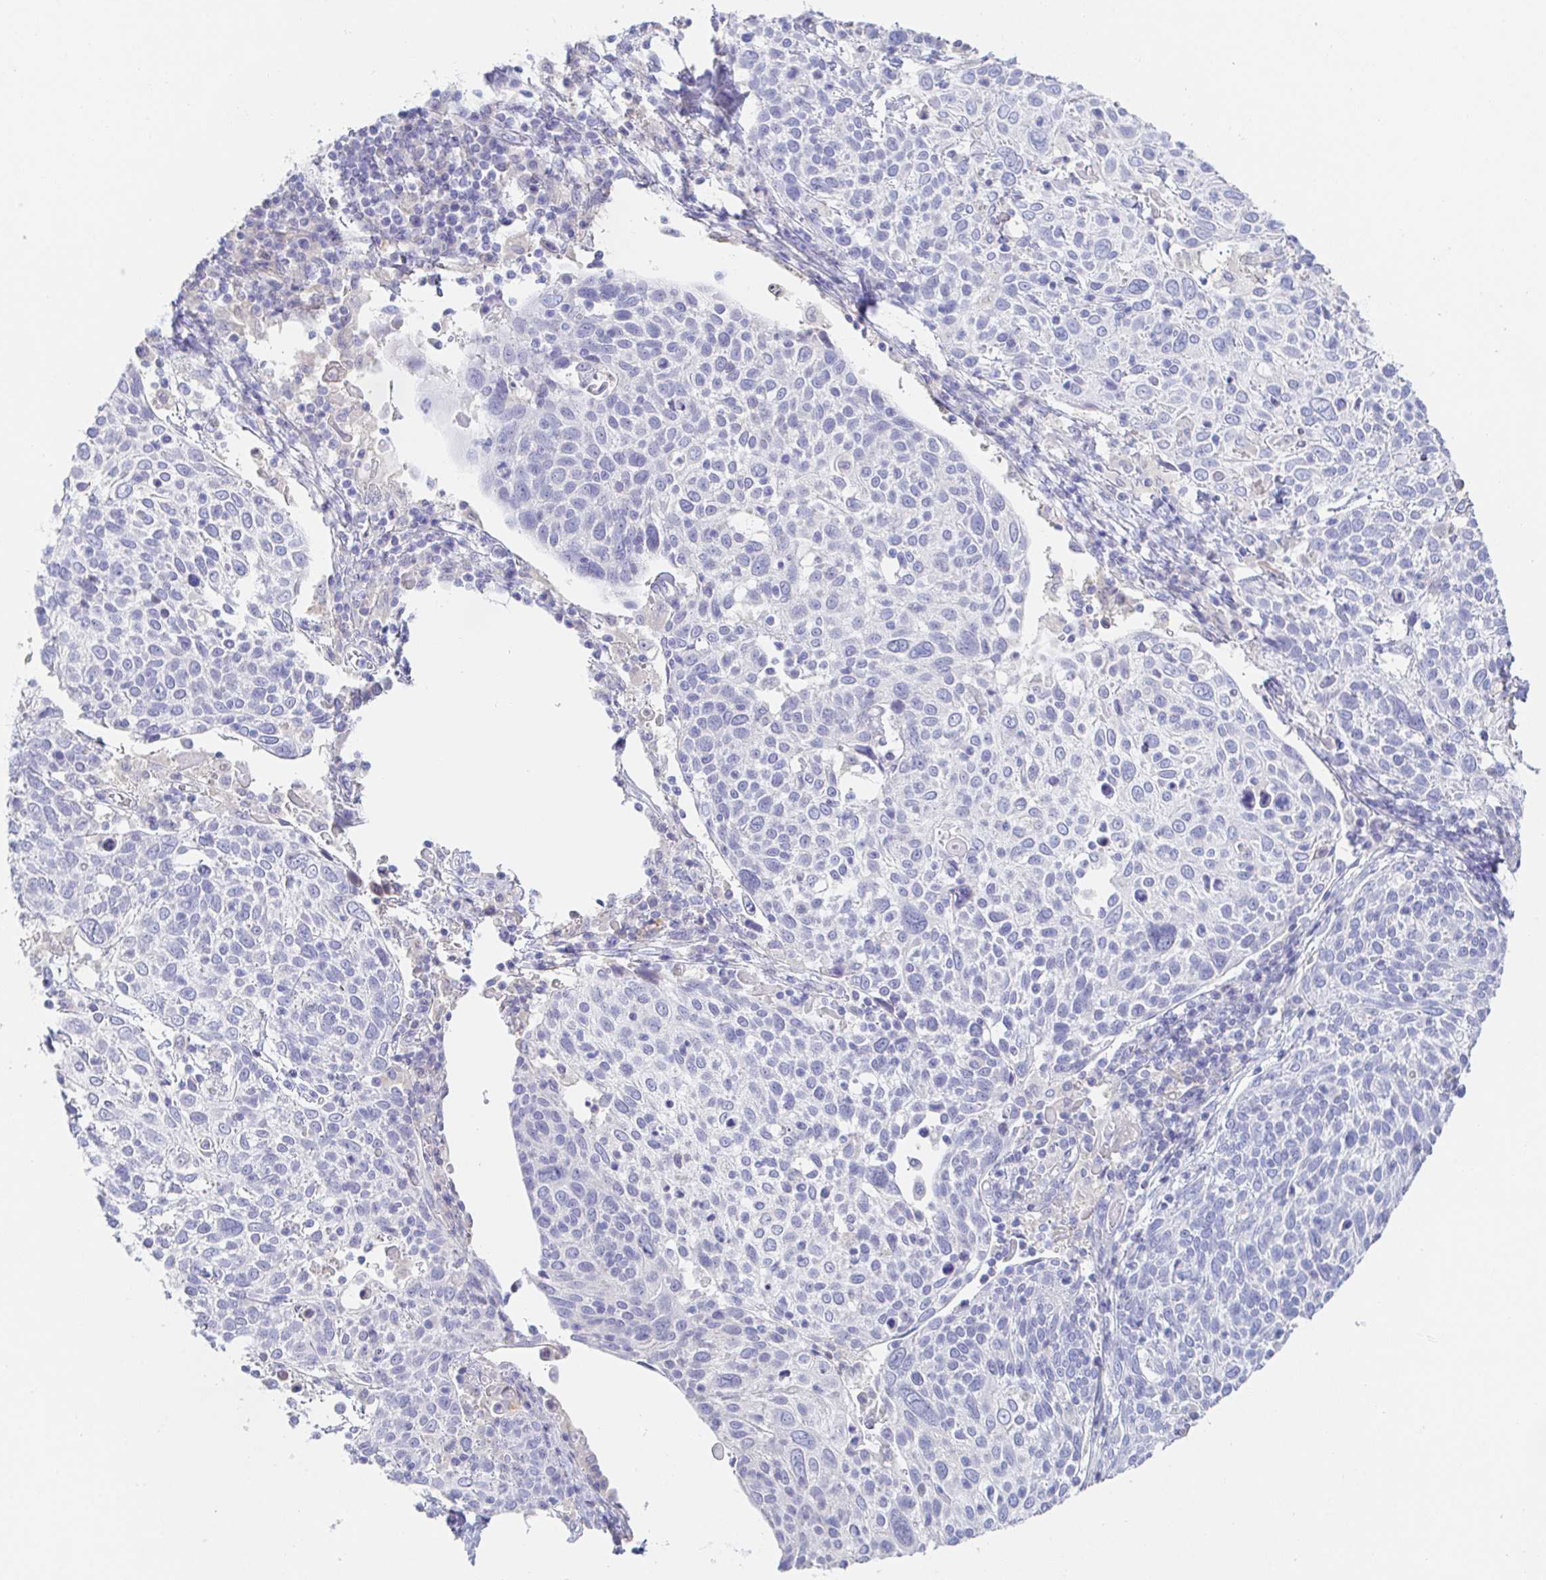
{"staining": {"intensity": "negative", "quantity": "none", "location": "none"}, "tissue": "cervical cancer", "cell_type": "Tumor cells", "image_type": "cancer", "snomed": [{"axis": "morphology", "description": "Squamous cell carcinoma, NOS"}, {"axis": "topography", "description": "Cervix"}], "caption": "Protein analysis of cervical cancer demonstrates no significant expression in tumor cells. (DAB (3,3'-diaminobenzidine) immunohistochemistry (IHC) with hematoxylin counter stain).", "gene": "PDE6B", "patient": {"sex": "female", "age": 61}}